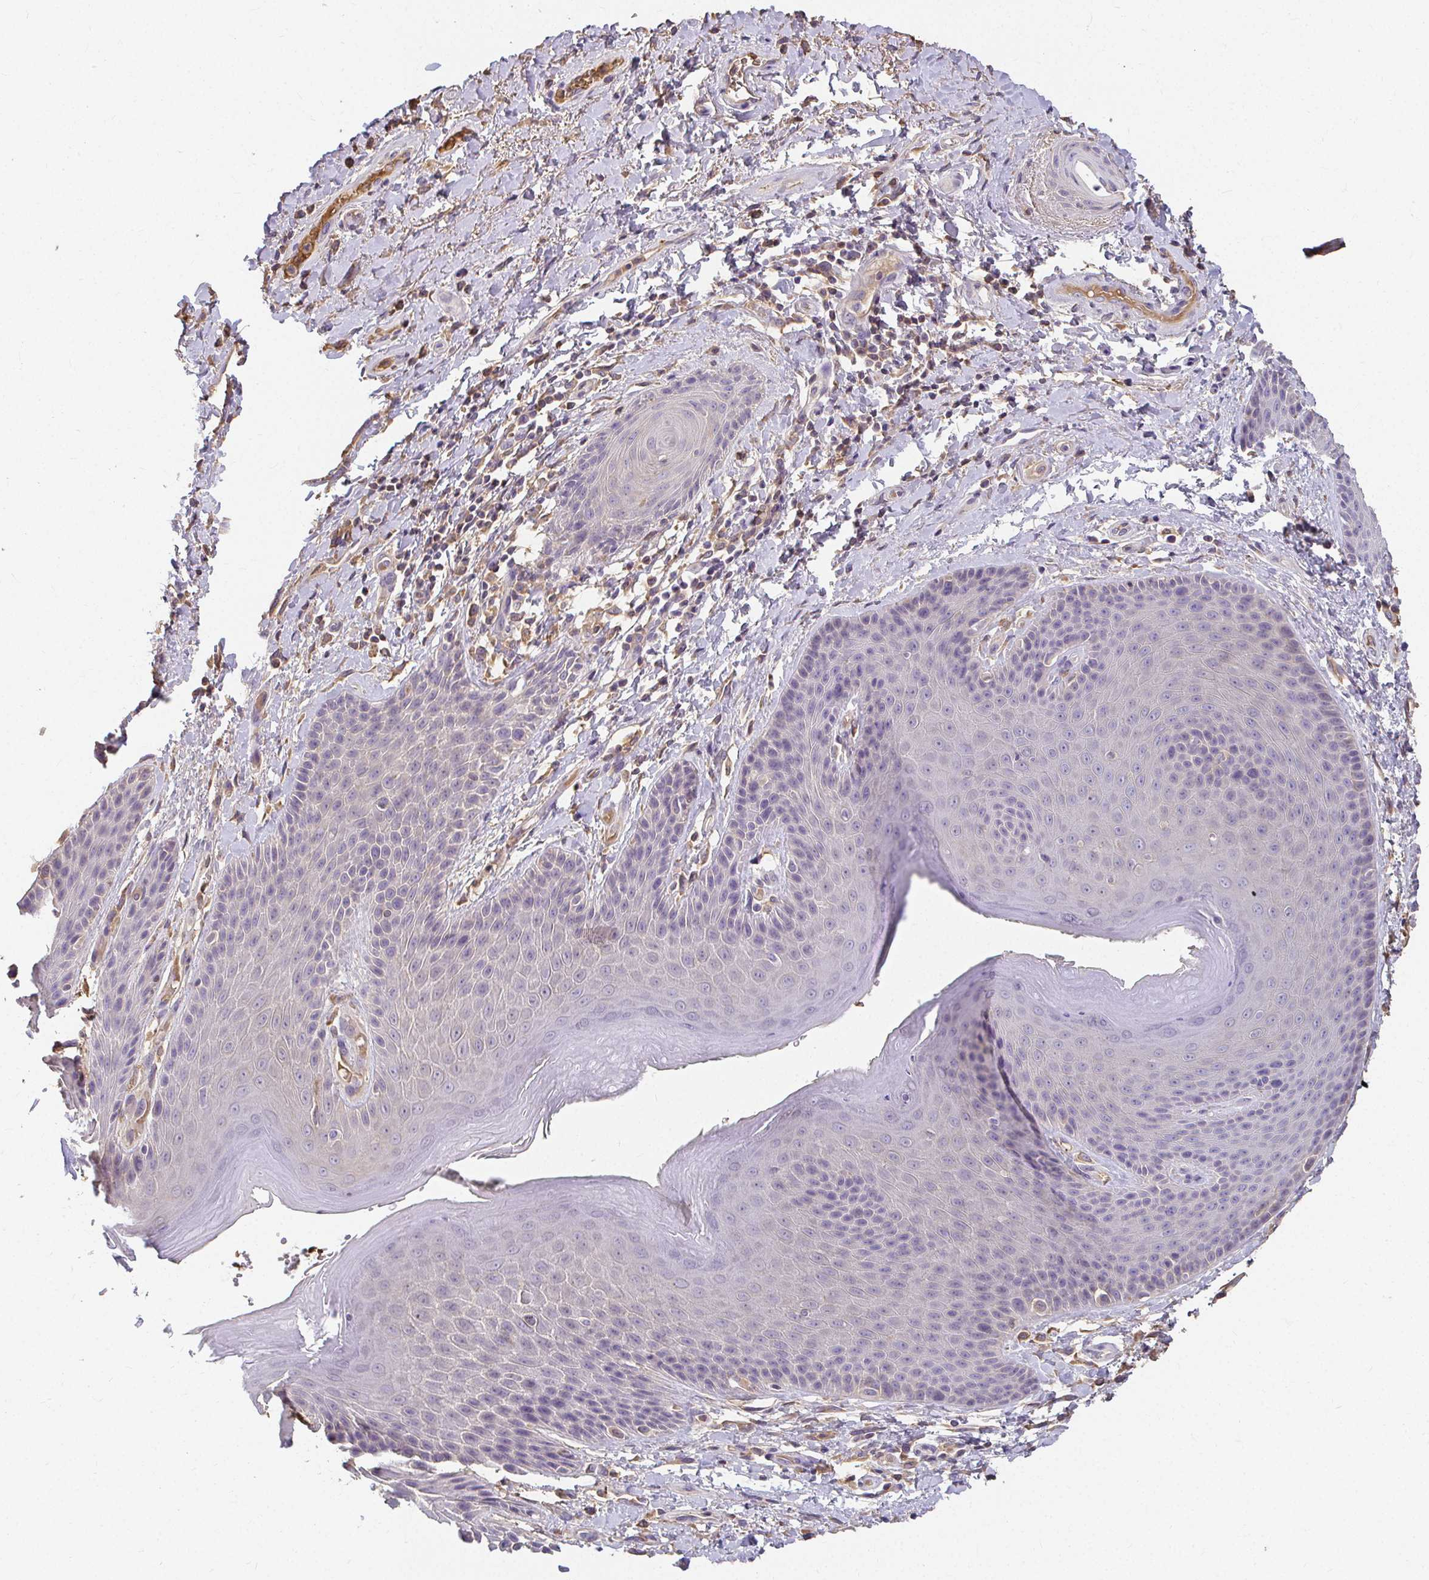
{"staining": {"intensity": "negative", "quantity": "none", "location": "none"}, "tissue": "skin", "cell_type": "Epidermal cells", "image_type": "normal", "snomed": [{"axis": "morphology", "description": "Normal tissue, NOS"}, {"axis": "topography", "description": "Anal"}, {"axis": "topography", "description": "Peripheral nerve tissue"}], "caption": "There is no significant staining in epidermal cells of skin. (IHC, brightfield microscopy, high magnification).", "gene": "LOXL4", "patient": {"sex": "male", "age": 51}}